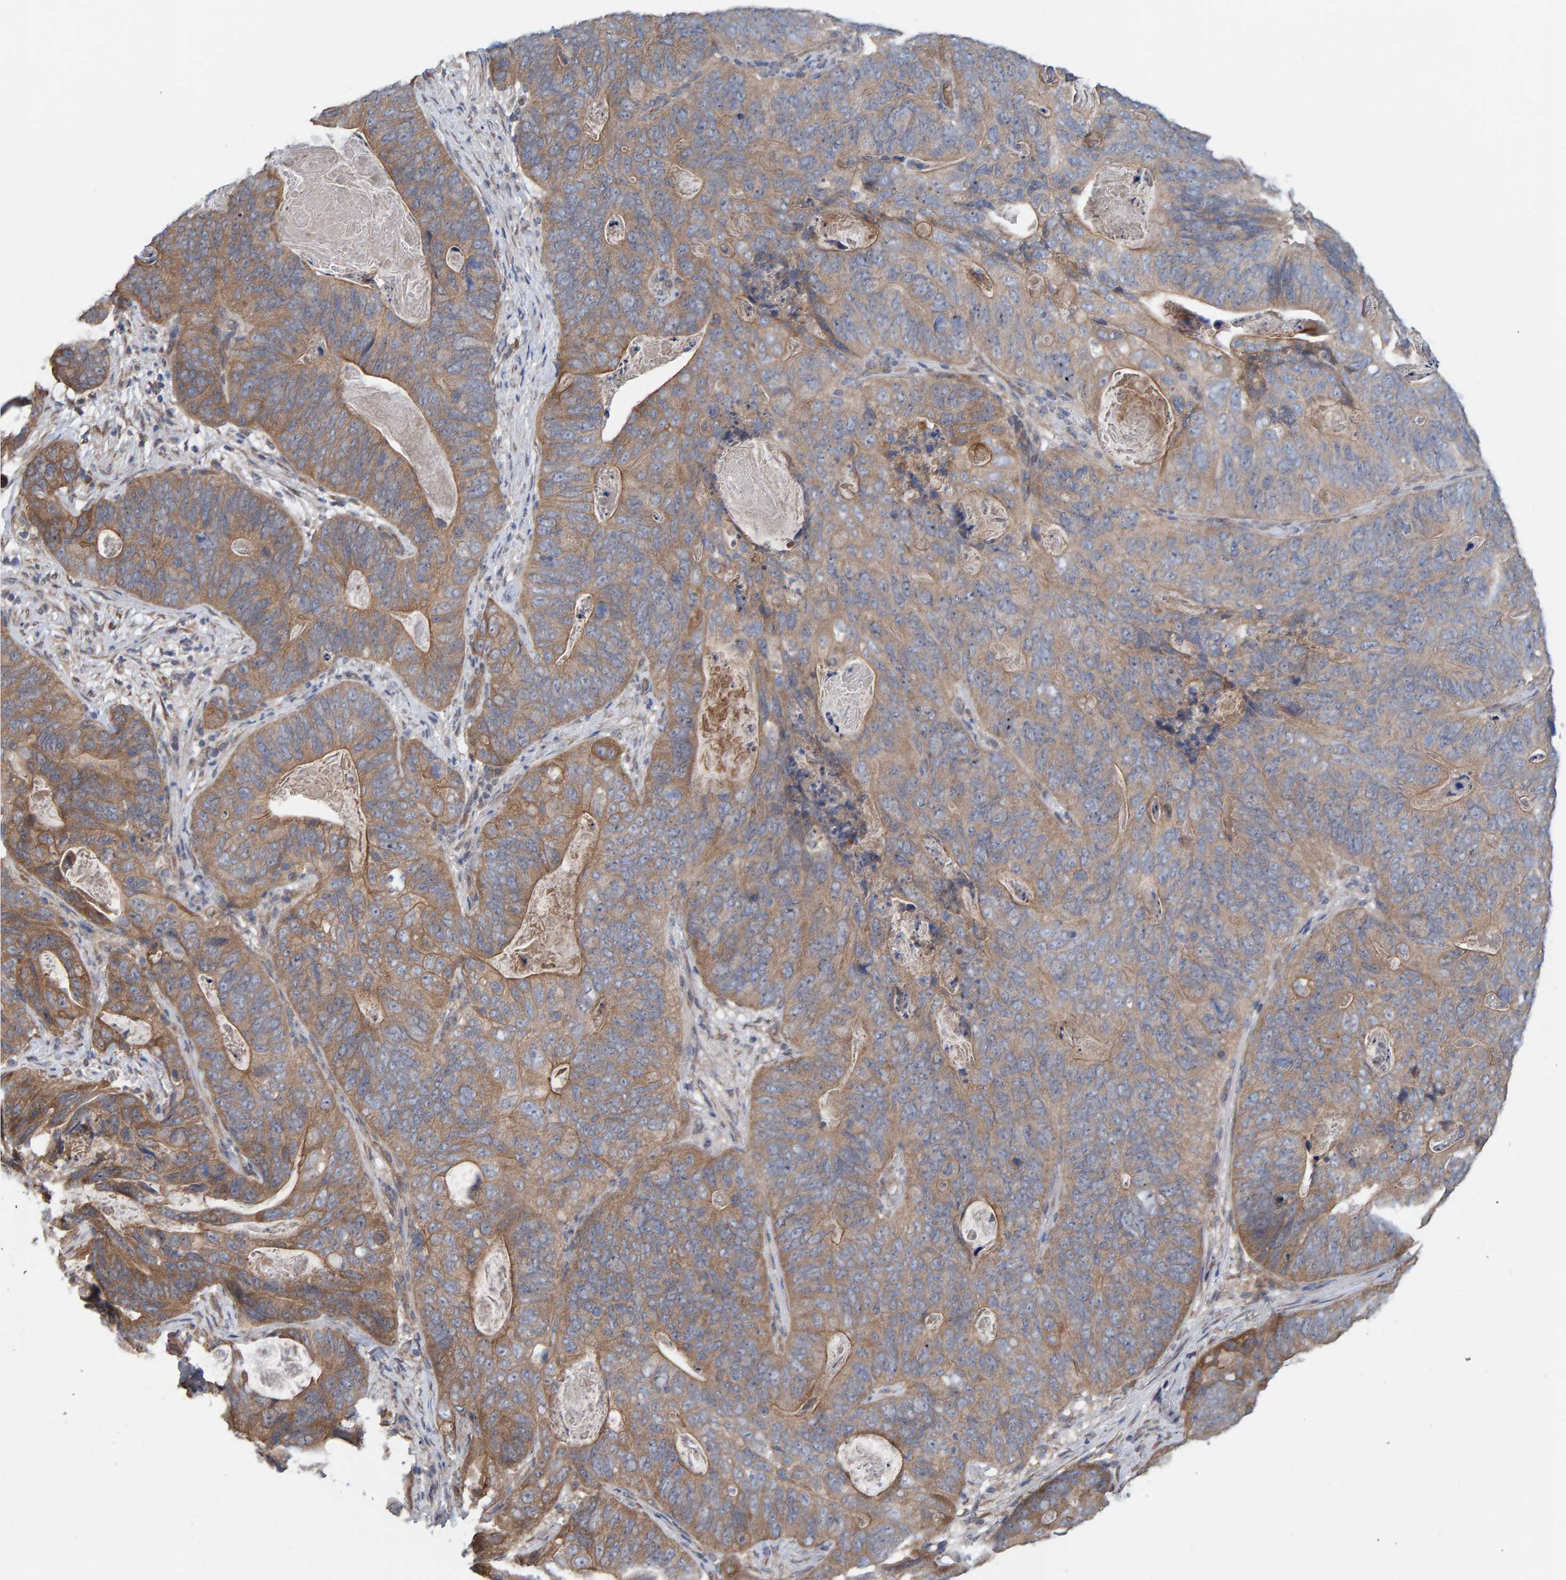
{"staining": {"intensity": "moderate", "quantity": ">75%", "location": "cytoplasmic/membranous"}, "tissue": "stomach cancer", "cell_type": "Tumor cells", "image_type": "cancer", "snomed": [{"axis": "morphology", "description": "Normal tissue, NOS"}, {"axis": "morphology", "description": "Adenocarcinoma, NOS"}, {"axis": "topography", "description": "Stomach"}], "caption": "Adenocarcinoma (stomach) tissue exhibits moderate cytoplasmic/membranous expression in approximately >75% of tumor cells", "gene": "LRSAM1", "patient": {"sex": "female", "age": 89}}